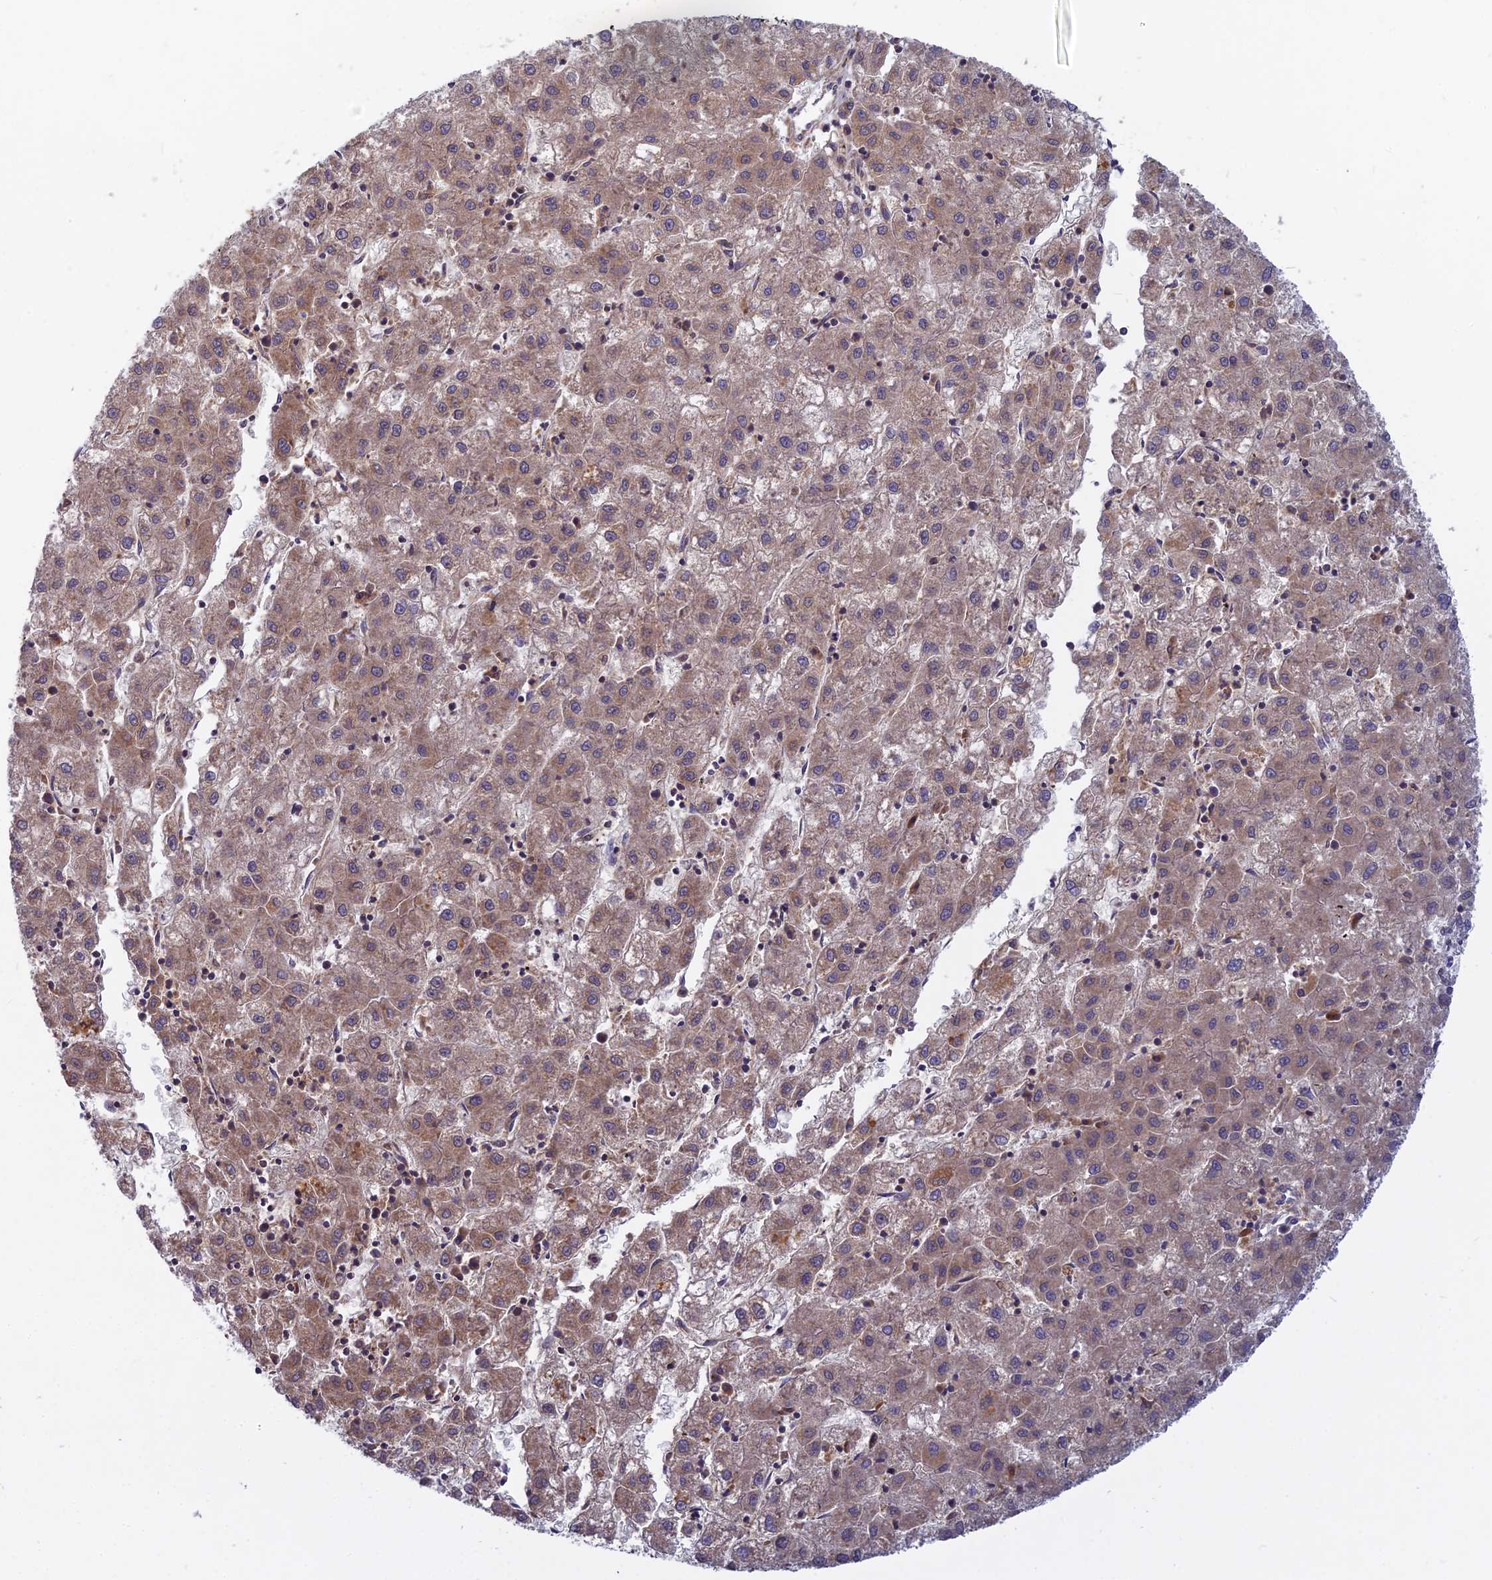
{"staining": {"intensity": "moderate", "quantity": ">75%", "location": "cytoplasmic/membranous"}, "tissue": "liver cancer", "cell_type": "Tumor cells", "image_type": "cancer", "snomed": [{"axis": "morphology", "description": "Carcinoma, Hepatocellular, NOS"}, {"axis": "topography", "description": "Liver"}], "caption": "Immunohistochemical staining of liver cancer demonstrates medium levels of moderate cytoplasmic/membranous protein expression in about >75% of tumor cells. (Brightfield microscopy of DAB IHC at high magnification).", "gene": "CCDC167", "patient": {"sex": "male", "age": 72}}